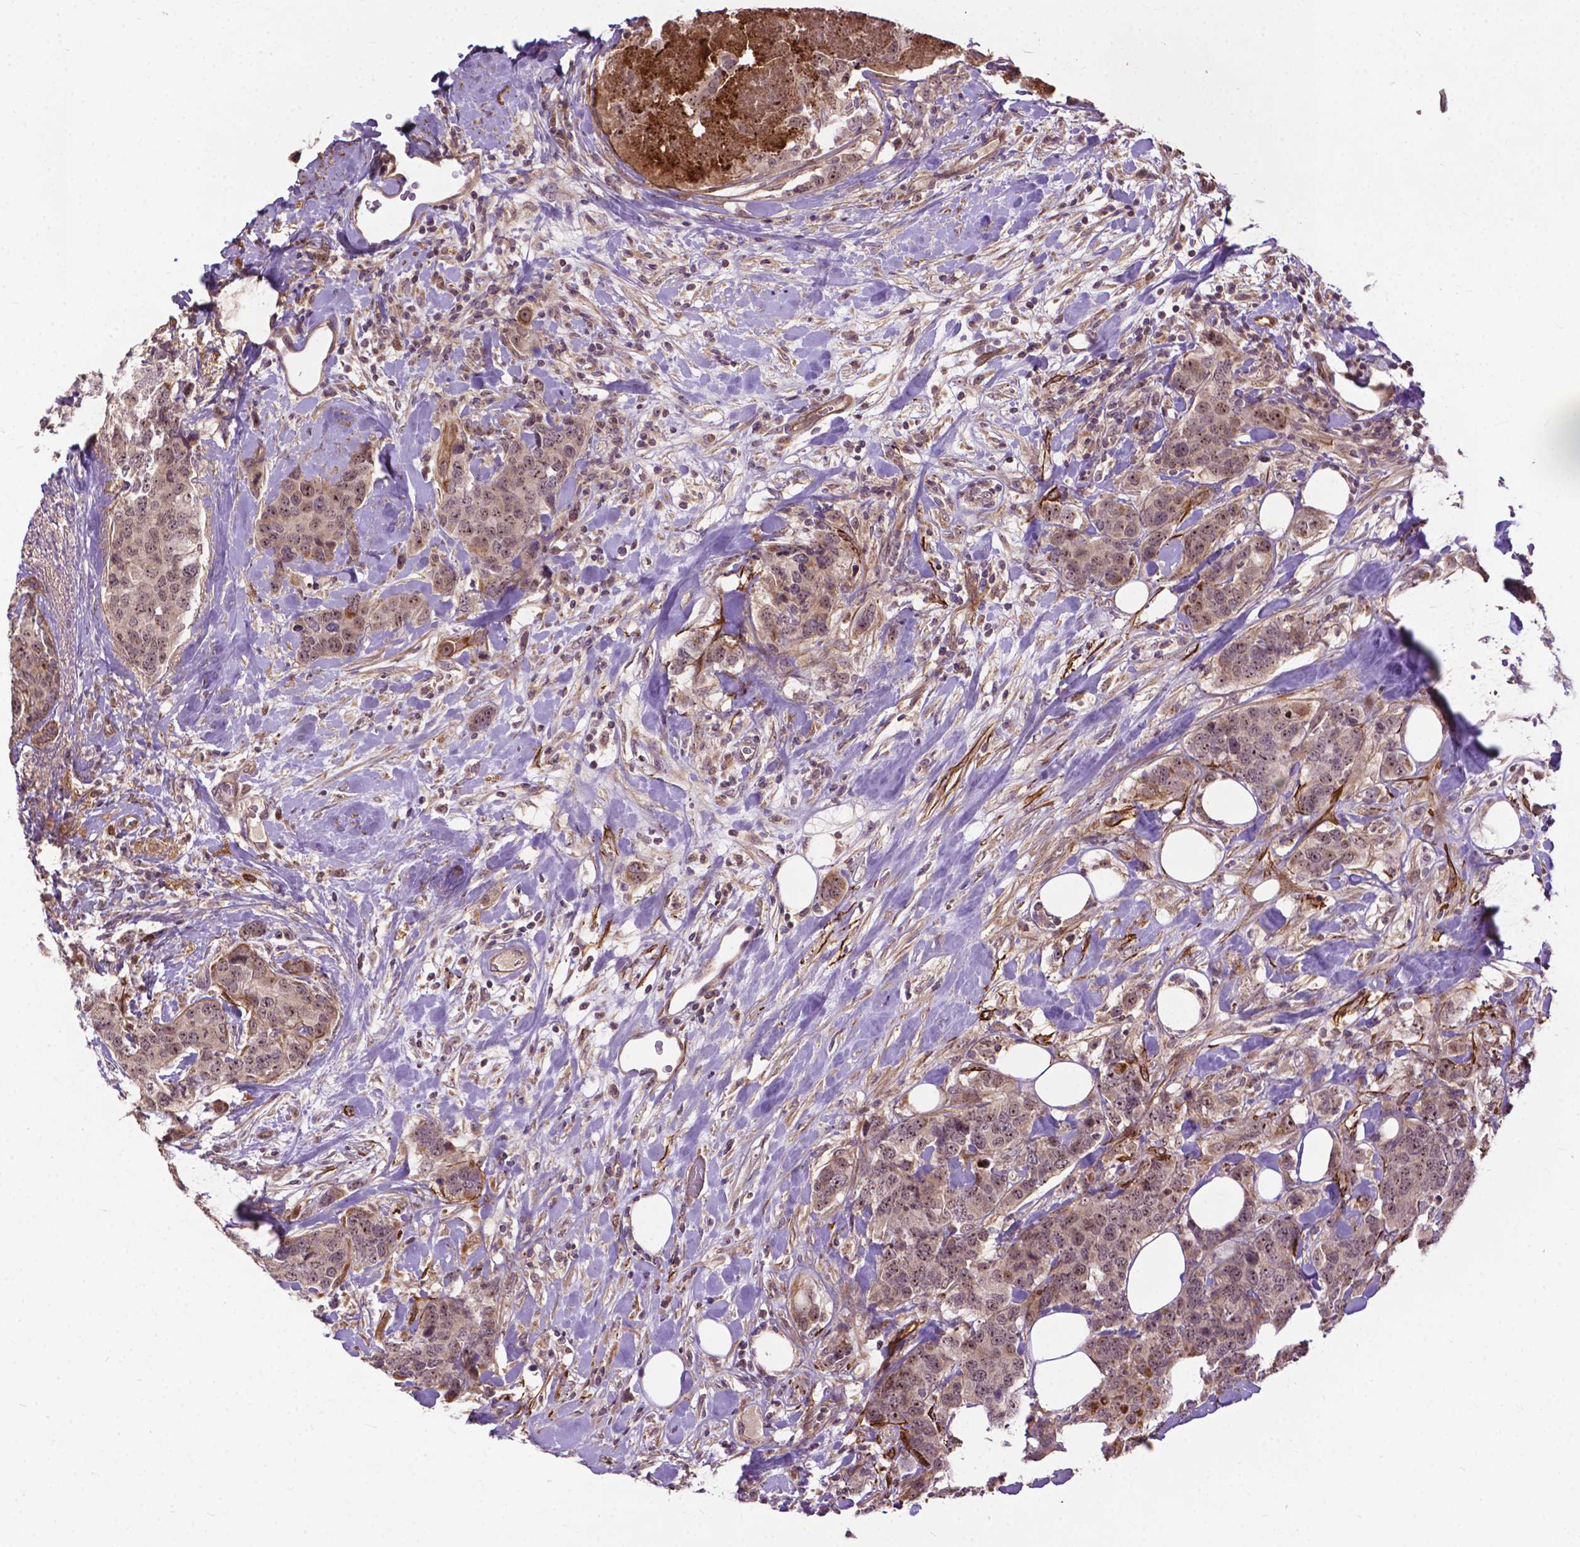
{"staining": {"intensity": "weak", "quantity": "25%-75%", "location": "cytoplasmic/membranous,nuclear"}, "tissue": "breast cancer", "cell_type": "Tumor cells", "image_type": "cancer", "snomed": [{"axis": "morphology", "description": "Lobular carcinoma"}, {"axis": "topography", "description": "Breast"}], "caption": "An image of lobular carcinoma (breast) stained for a protein displays weak cytoplasmic/membranous and nuclear brown staining in tumor cells.", "gene": "PARP3", "patient": {"sex": "female", "age": 59}}